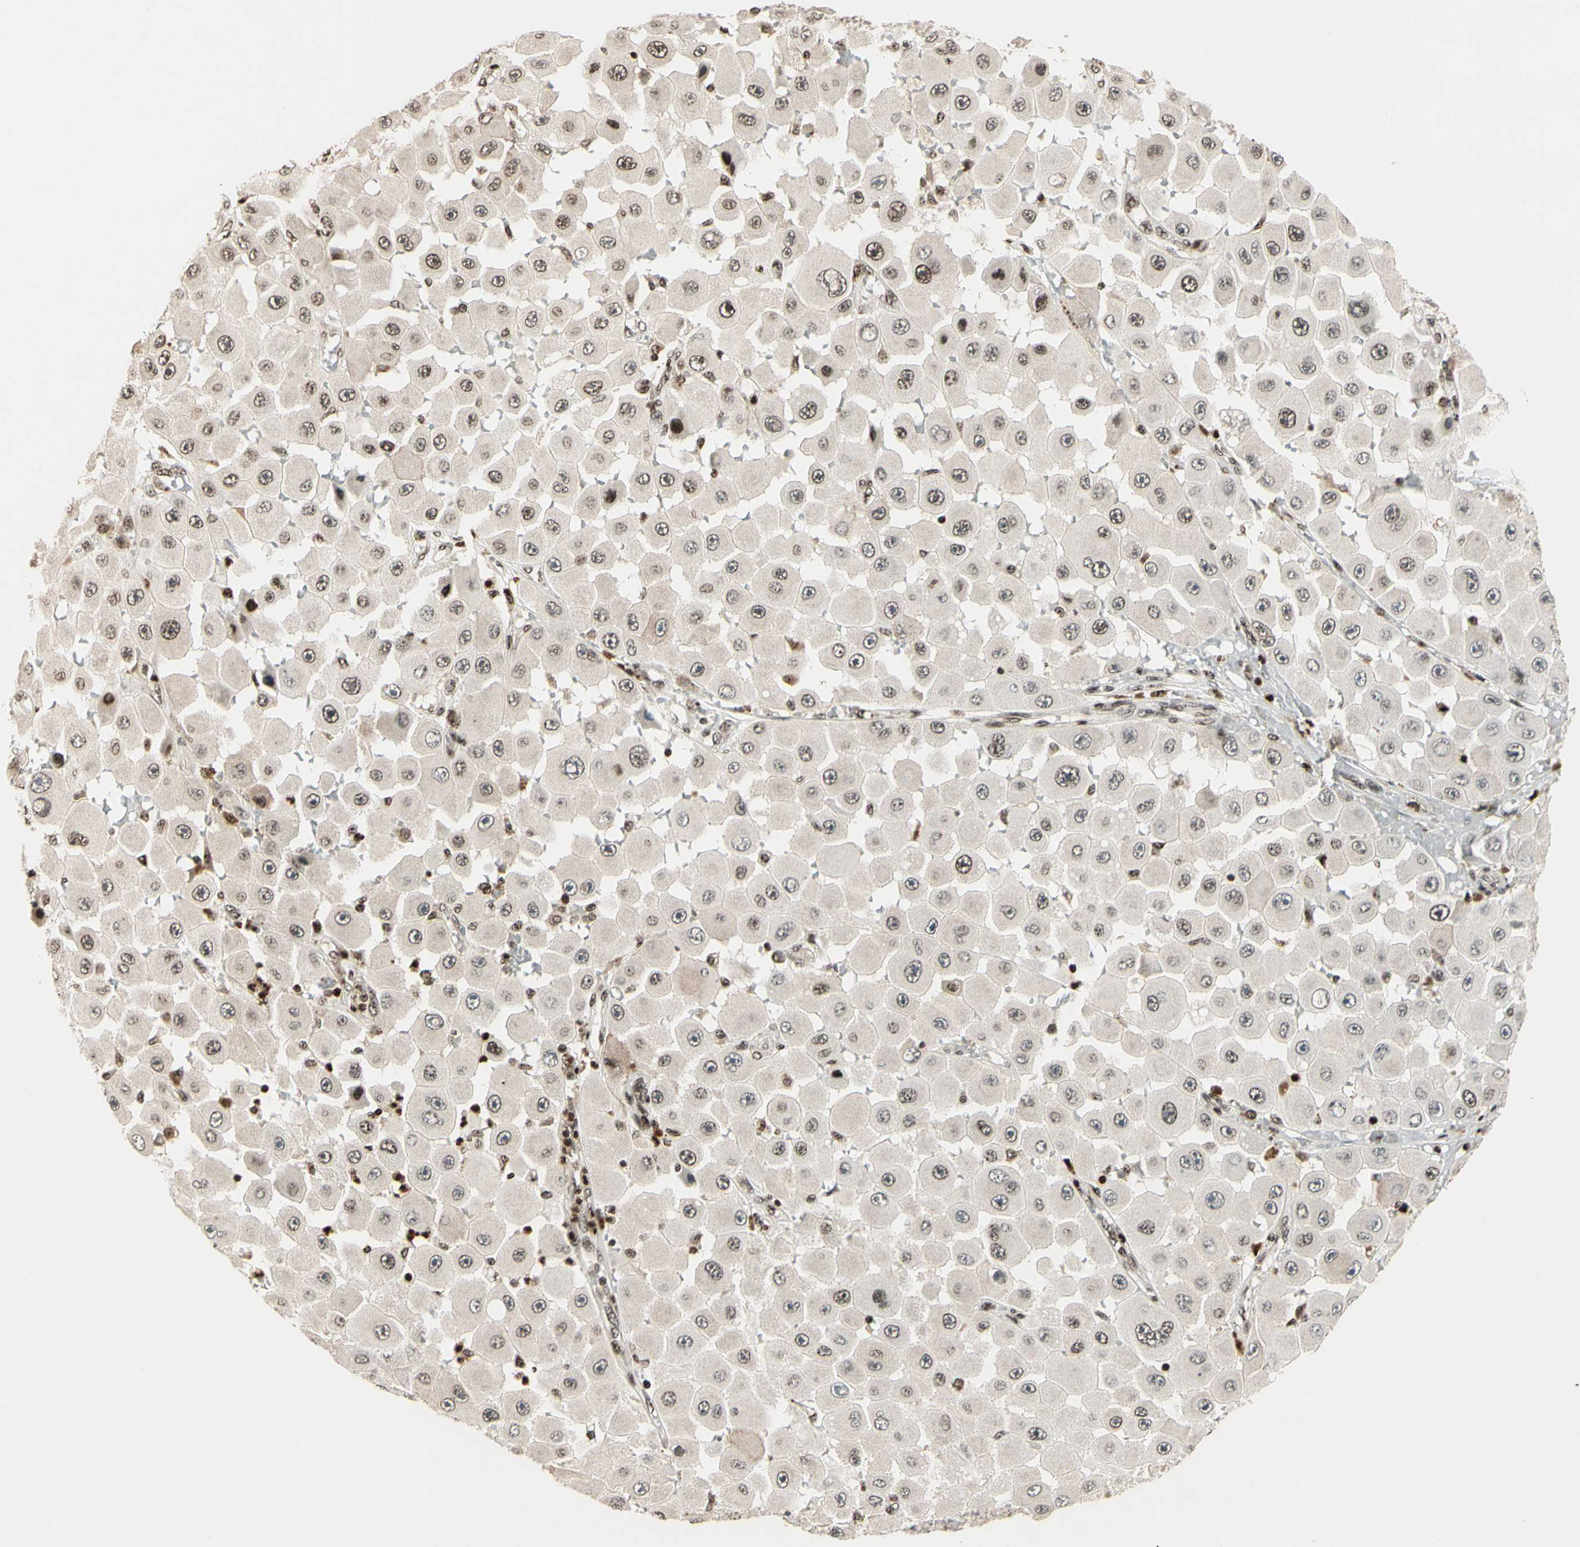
{"staining": {"intensity": "weak", "quantity": ">75%", "location": "nuclear"}, "tissue": "melanoma", "cell_type": "Tumor cells", "image_type": "cancer", "snomed": [{"axis": "morphology", "description": "Malignant melanoma, NOS"}, {"axis": "topography", "description": "Skin"}], "caption": "Immunohistochemical staining of malignant melanoma exhibits low levels of weak nuclear positivity in approximately >75% of tumor cells.", "gene": "TSHZ3", "patient": {"sex": "female", "age": 81}}